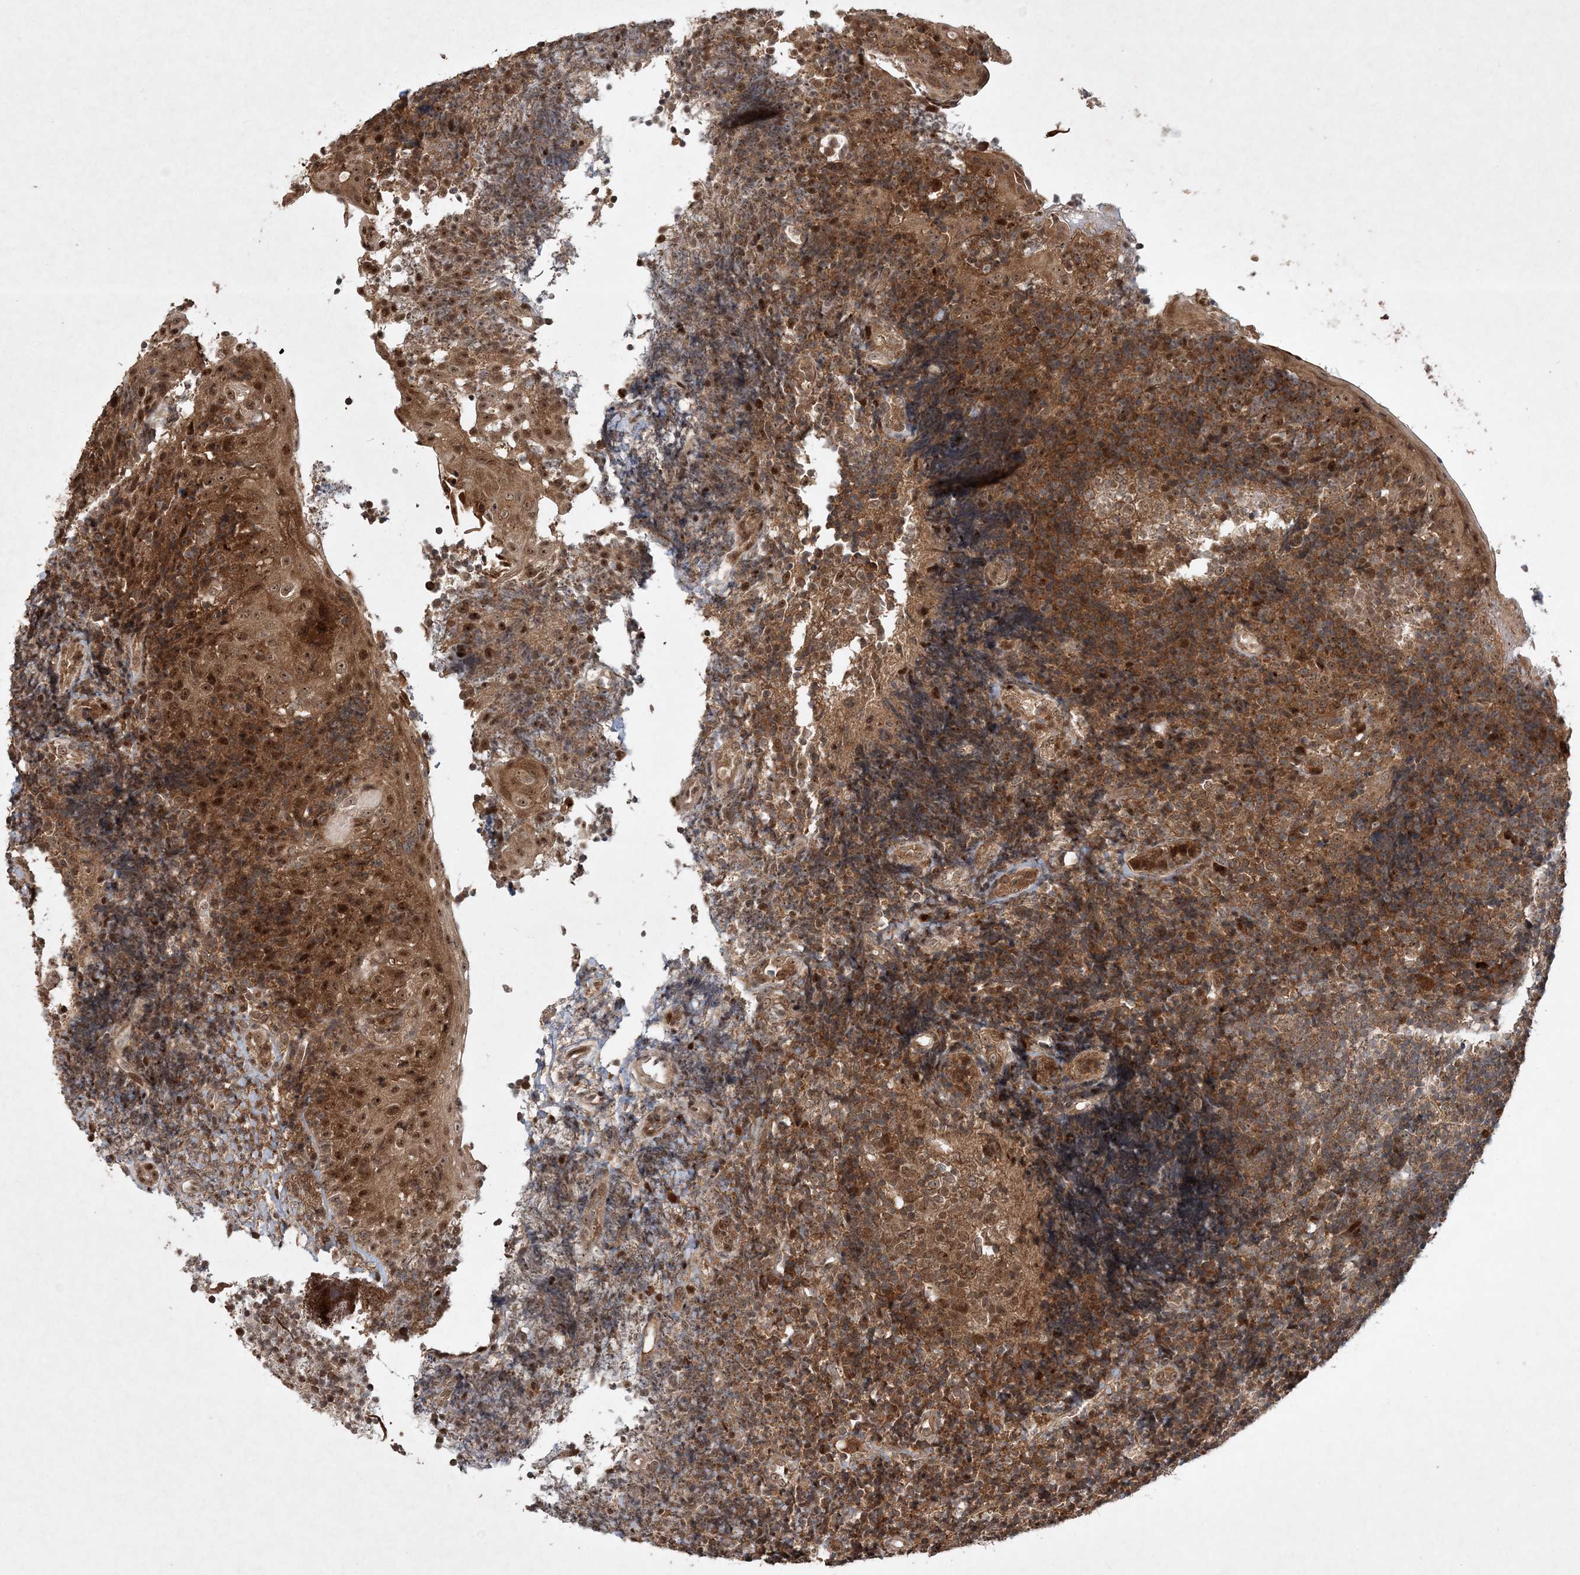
{"staining": {"intensity": "moderate", "quantity": ">75%", "location": "cytoplasmic/membranous,nuclear"}, "tissue": "tonsil", "cell_type": "Germinal center cells", "image_type": "normal", "snomed": [{"axis": "morphology", "description": "Normal tissue, NOS"}, {"axis": "topography", "description": "Tonsil"}], "caption": "Protein staining of unremarkable tonsil shows moderate cytoplasmic/membranous,nuclear positivity in approximately >75% of germinal center cells.", "gene": "UBR3", "patient": {"sex": "female", "age": 40}}